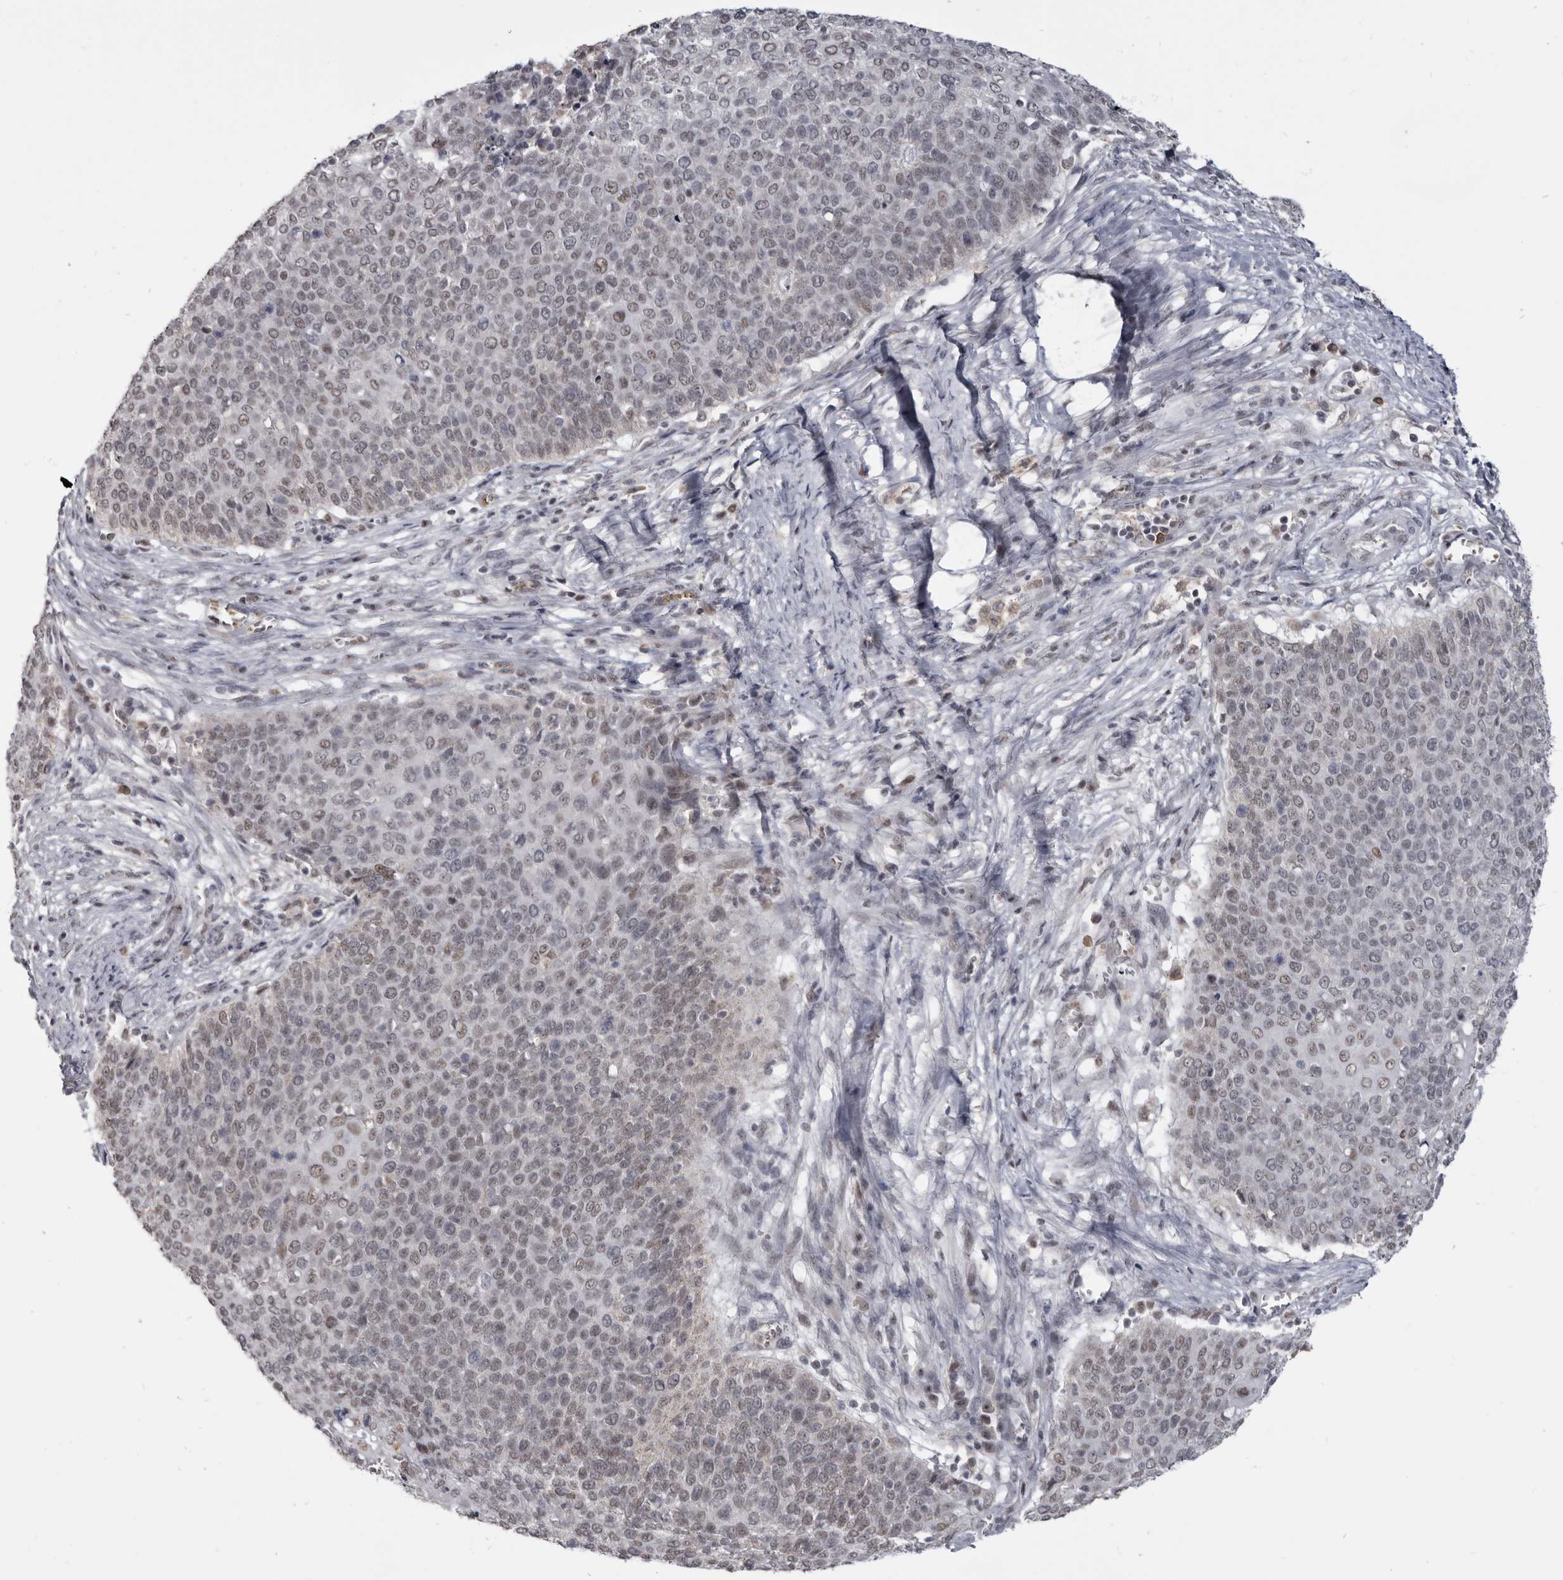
{"staining": {"intensity": "weak", "quantity": "25%-75%", "location": "nuclear"}, "tissue": "cervical cancer", "cell_type": "Tumor cells", "image_type": "cancer", "snomed": [{"axis": "morphology", "description": "Squamous cell carcinoma, NOS"}, {"axis": "topography", "description": "Cervix"}], "caption": "Tumor cells demonstrate weak nuclear staining in approximately 25%-75% of cells in cervical cancer (squamous cell carcinoma).", "gene": "CGN", "patient": {"sex": "female", "age": 39}}